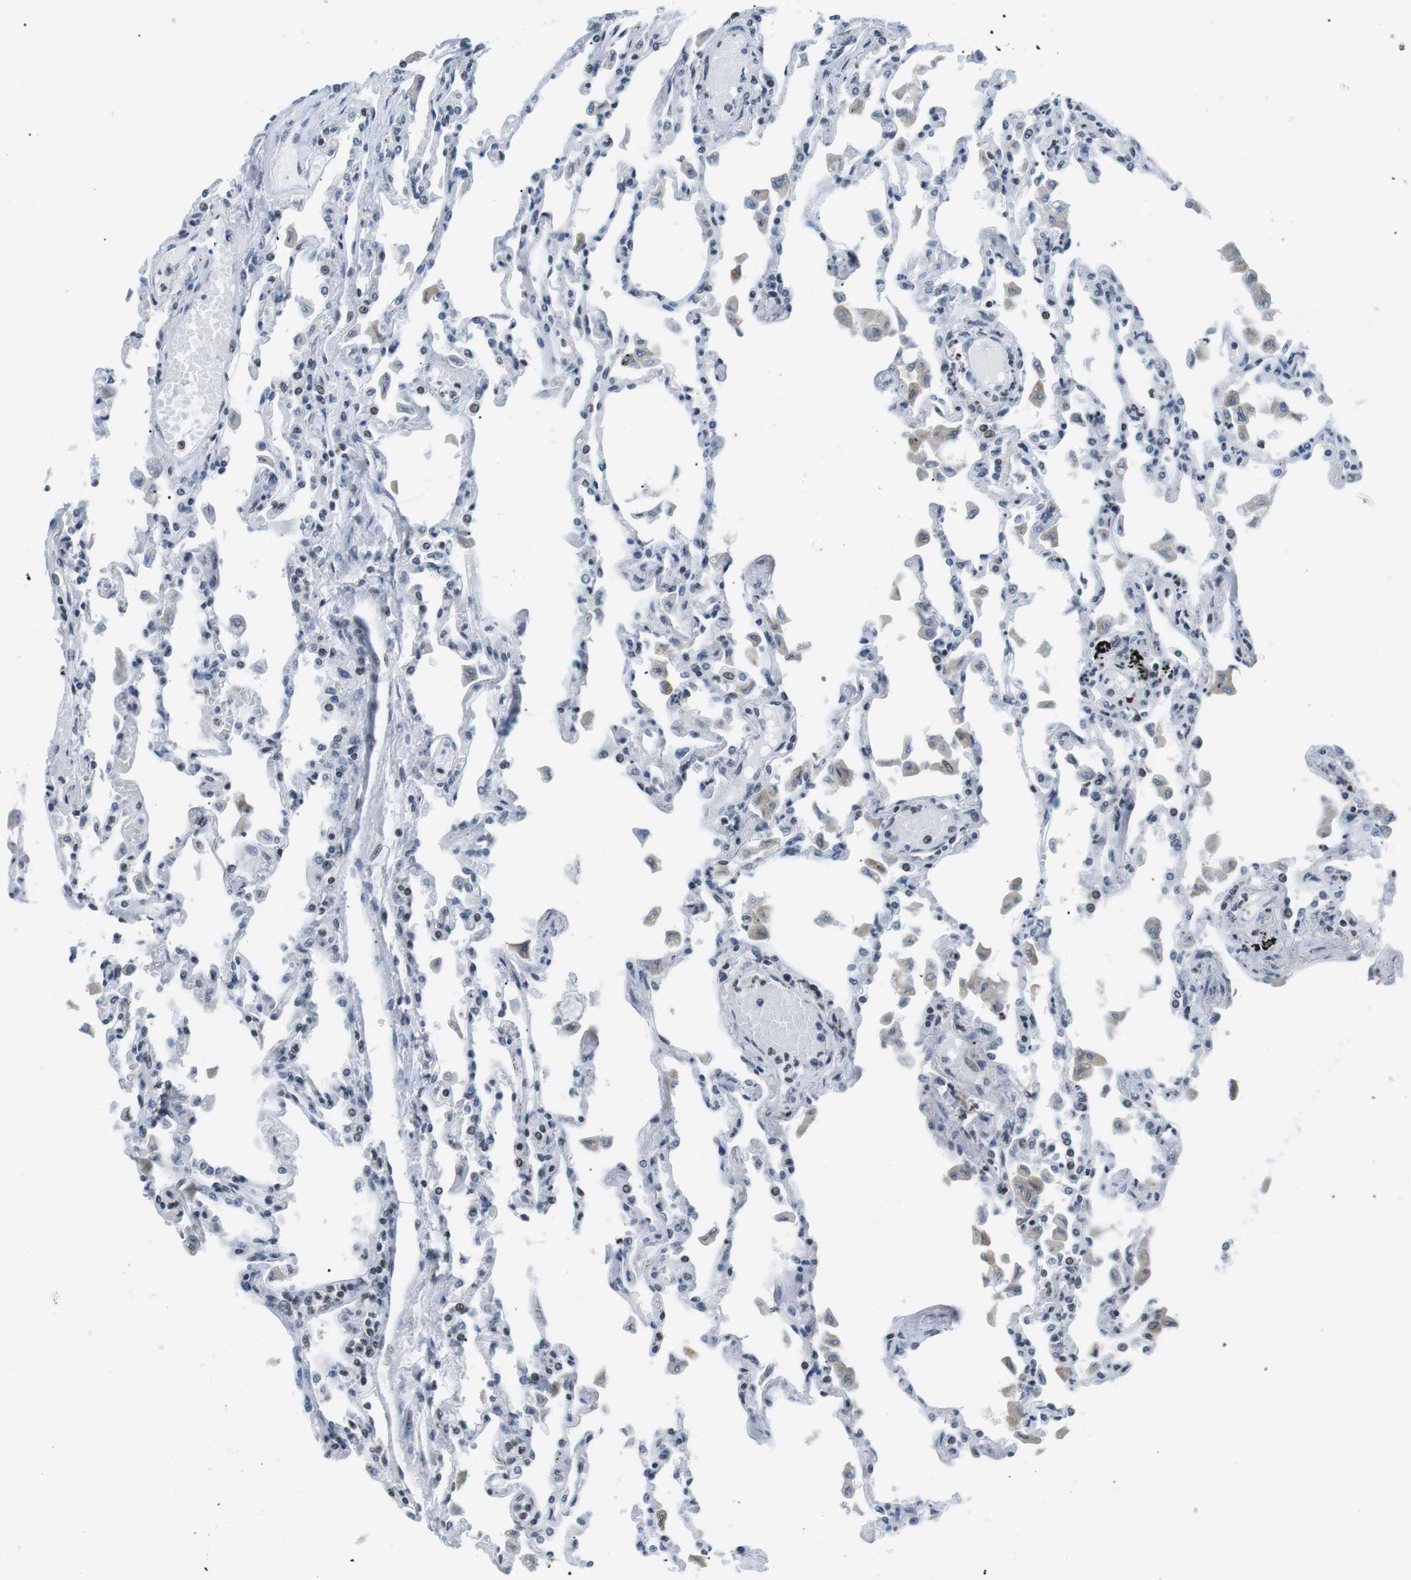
{"staining": {"intensity": "weak", "quantity": "25%-75%", "location": "nuclear"}, "tissue": "lung", "cell_type": "Alveolar cells", "image_type": "normal", "snomed": [{"axis": "morphology", "description": "Normal tissue, NOS"}, {"axis": "topography", "description": "Bronchus"}, {"axis": "topography", "description": "Lung"}], "caption": "Immunohistochemistry staining of unremarkable lung, which displays low levels of weak nuclear expression in approximately 25%-75% of alveolar cells indicating weak nuclear protein expression. The staining was performed using DAB (3,3'-diaminobenzidine) (brown) for protein detection and nuclei were counterstained in hematoxylin (blue).", "gene": "E2F2", "patient": {"sex": "female", "age": 49}}